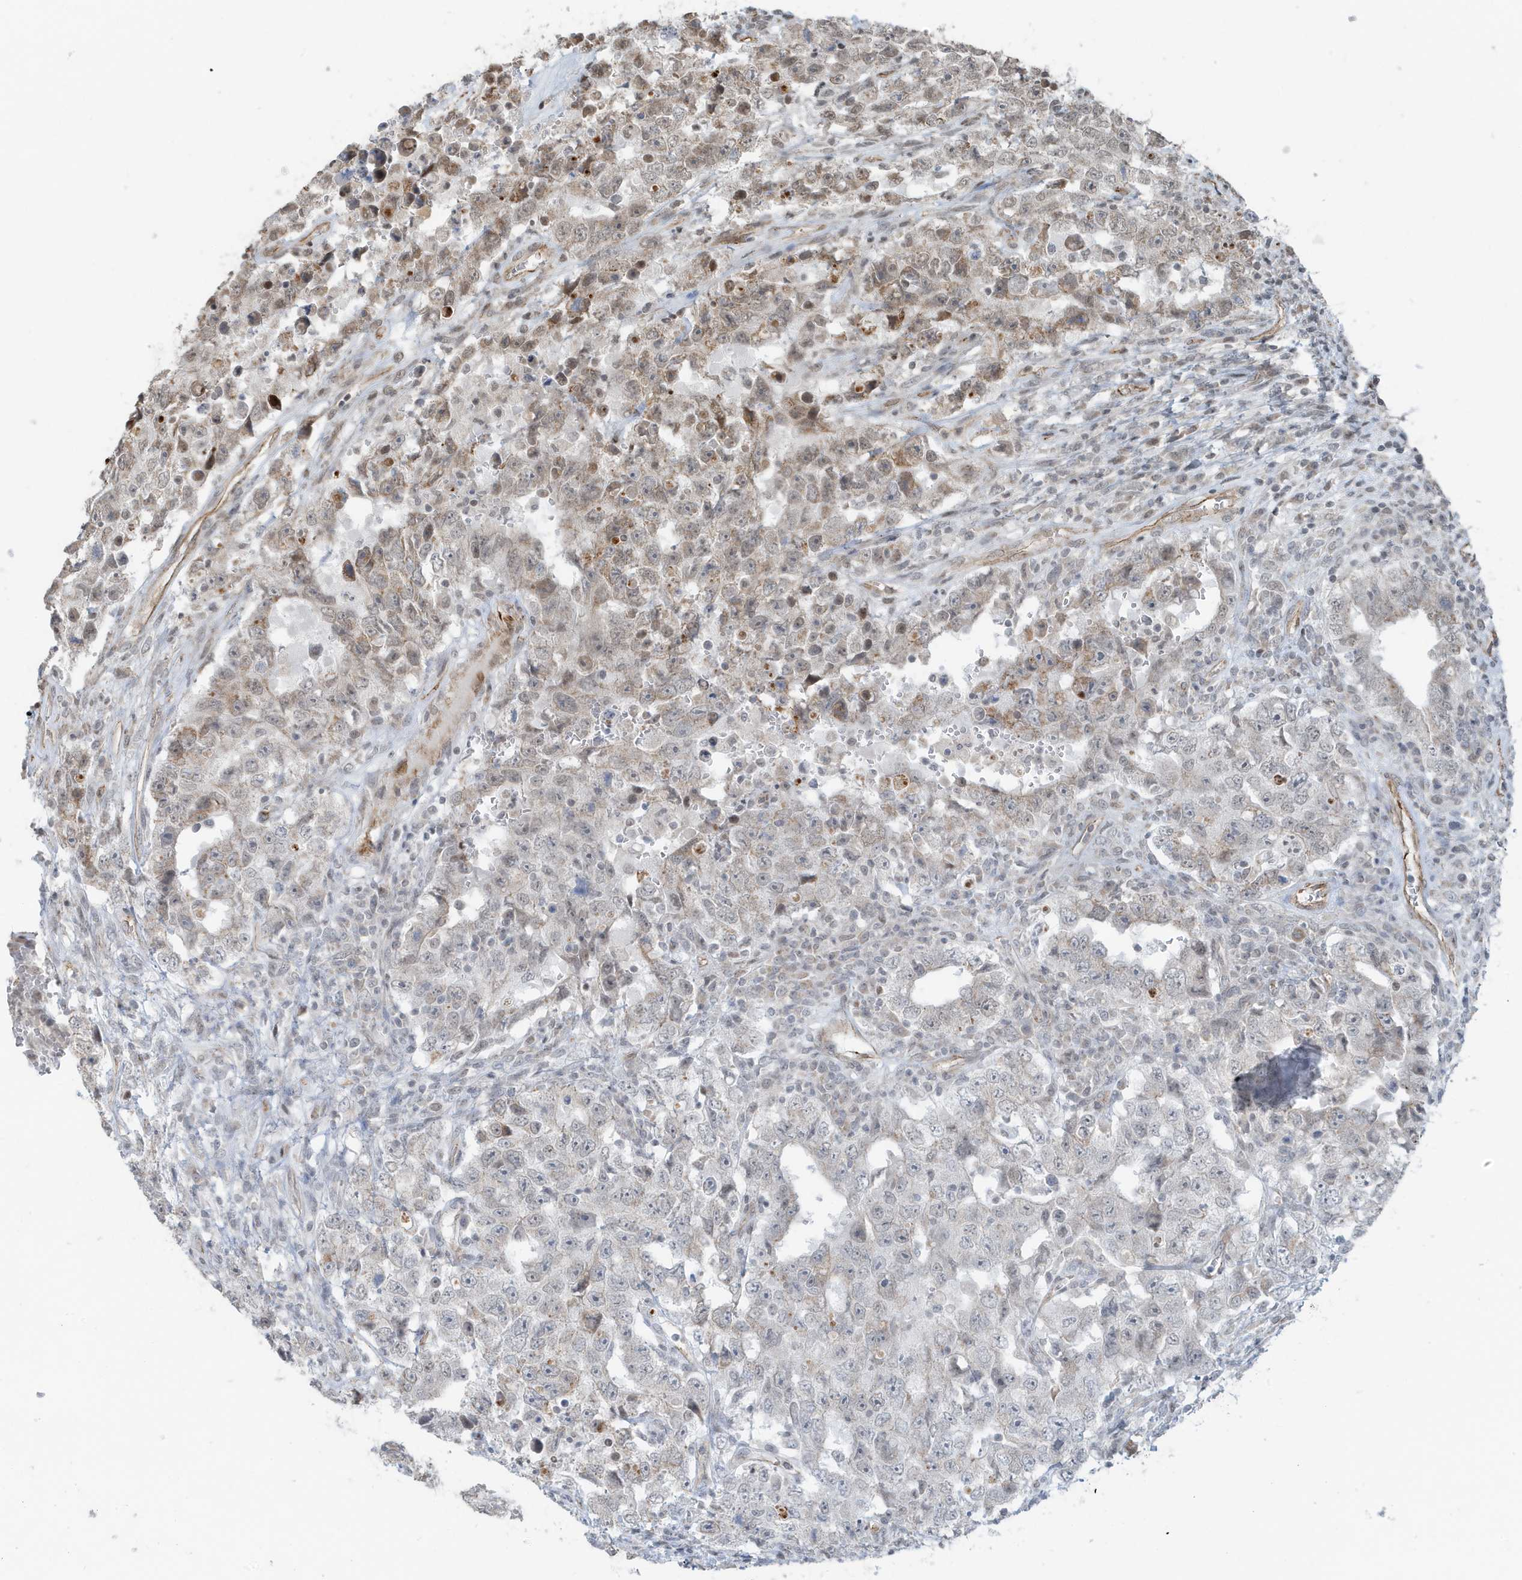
{"staining": {"intensity": "negative", "quantity": "none", "location": "none"}, "tissue": "testis cancer", "cell_type": "Tumor cells", "image_type": "cancer", "snomed": [{"axis": "morphology", "description": "Carcinoma, Embryonal, NOS"}, {"axis": "topography", "description": "Testis"}], "caption": "Immunohistochemistry micrograph of neoplastic tissue: testis embryonal carcinoma stained with DAB demonstrates no significant protein expression in tumor cells.", "gene": "CHCHD4", "patient": {"sex": "male", "age": 26}}